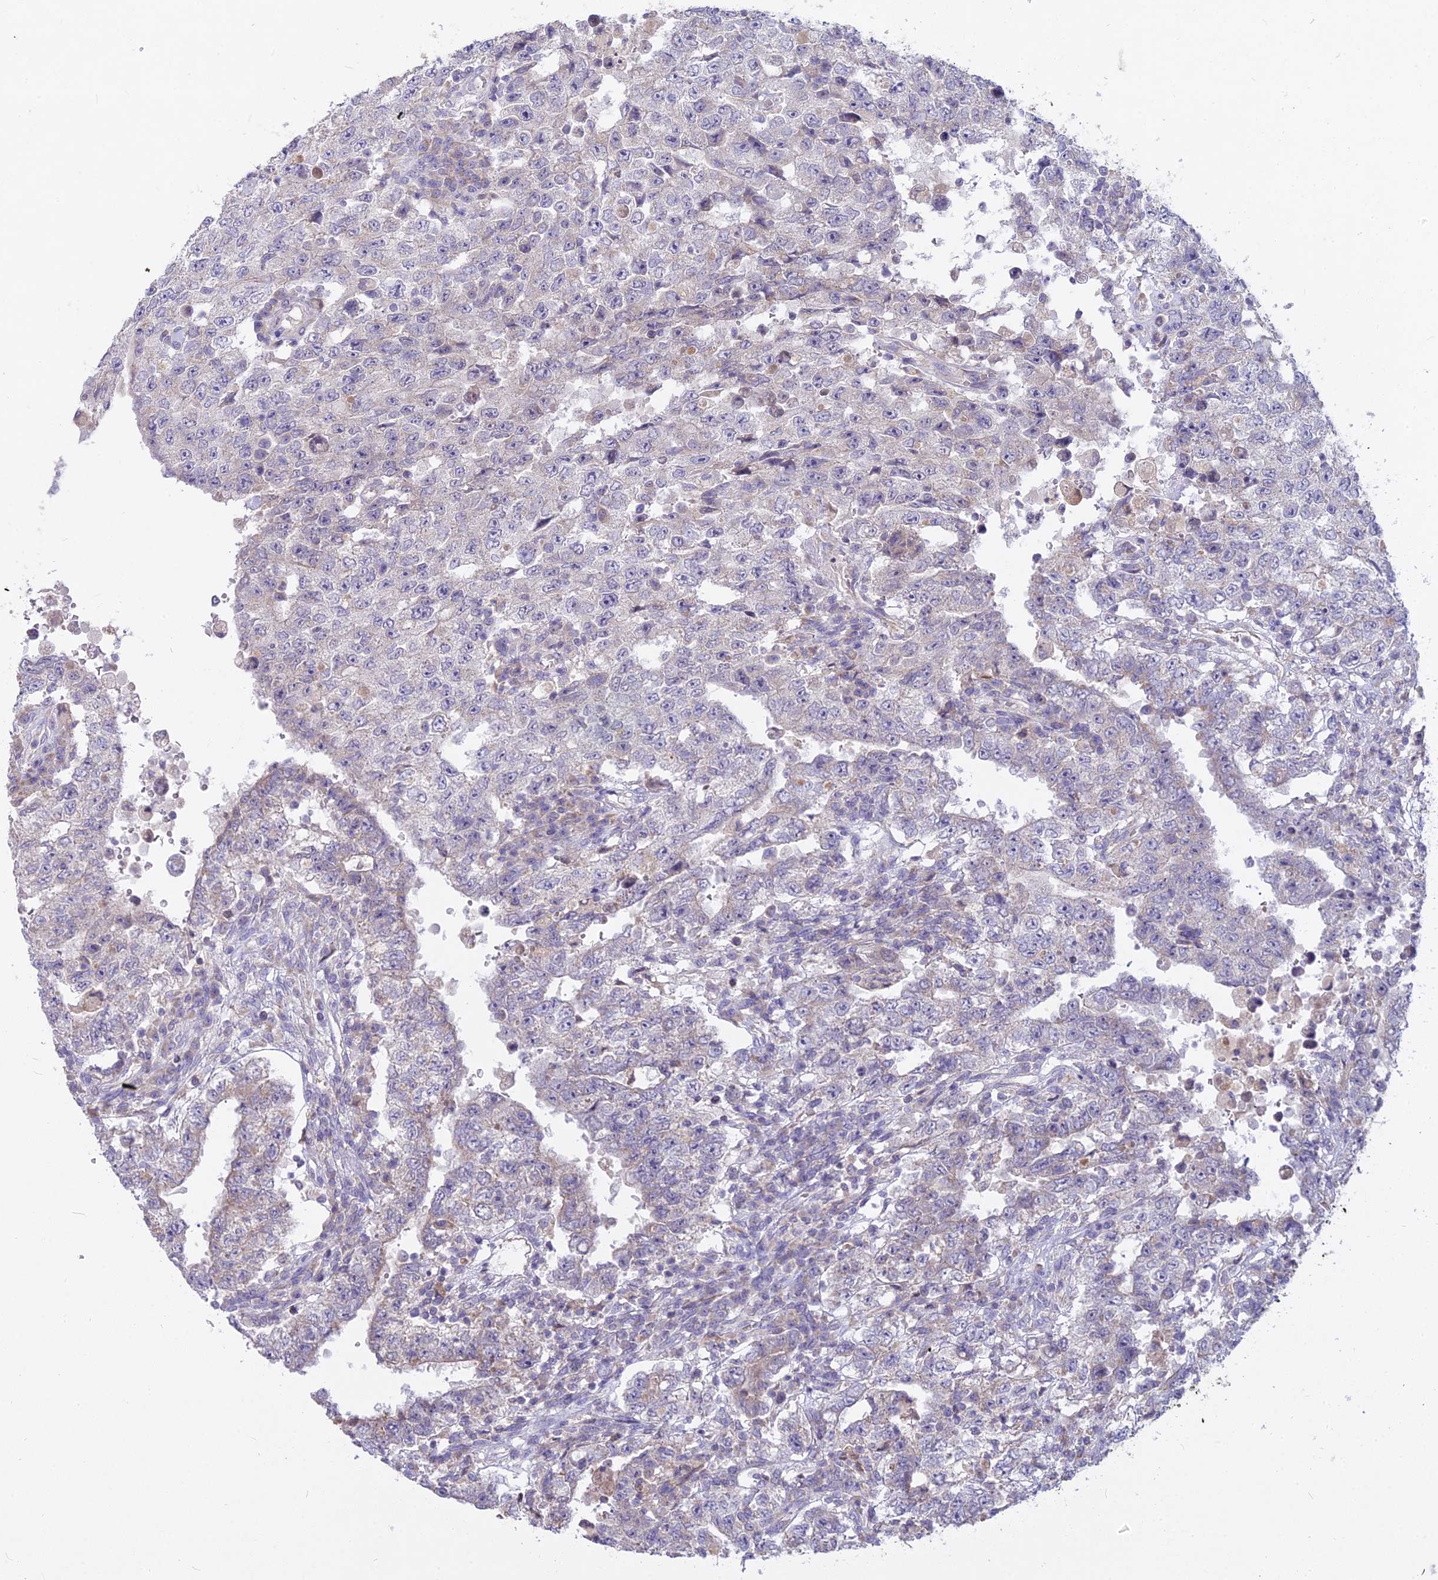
{"staining": {"intensity": "weak", "quantity": "<25%", "location": "cytoplasmic/membranous"}, "tissue": "testis cancer", "cell_type": "Tumor cells", "image_type": "cancer", "snomed": [{"axis": "morphology", "description": "Carcinoma, Embryonal, NOS"}, {"axis": "topography", "description": "Testis"}], "caption": "Tumor cells are negative for protein expression in human testis cancer.", "gene": "MICU2", "patient": {"sex": "male", "age": 26}}